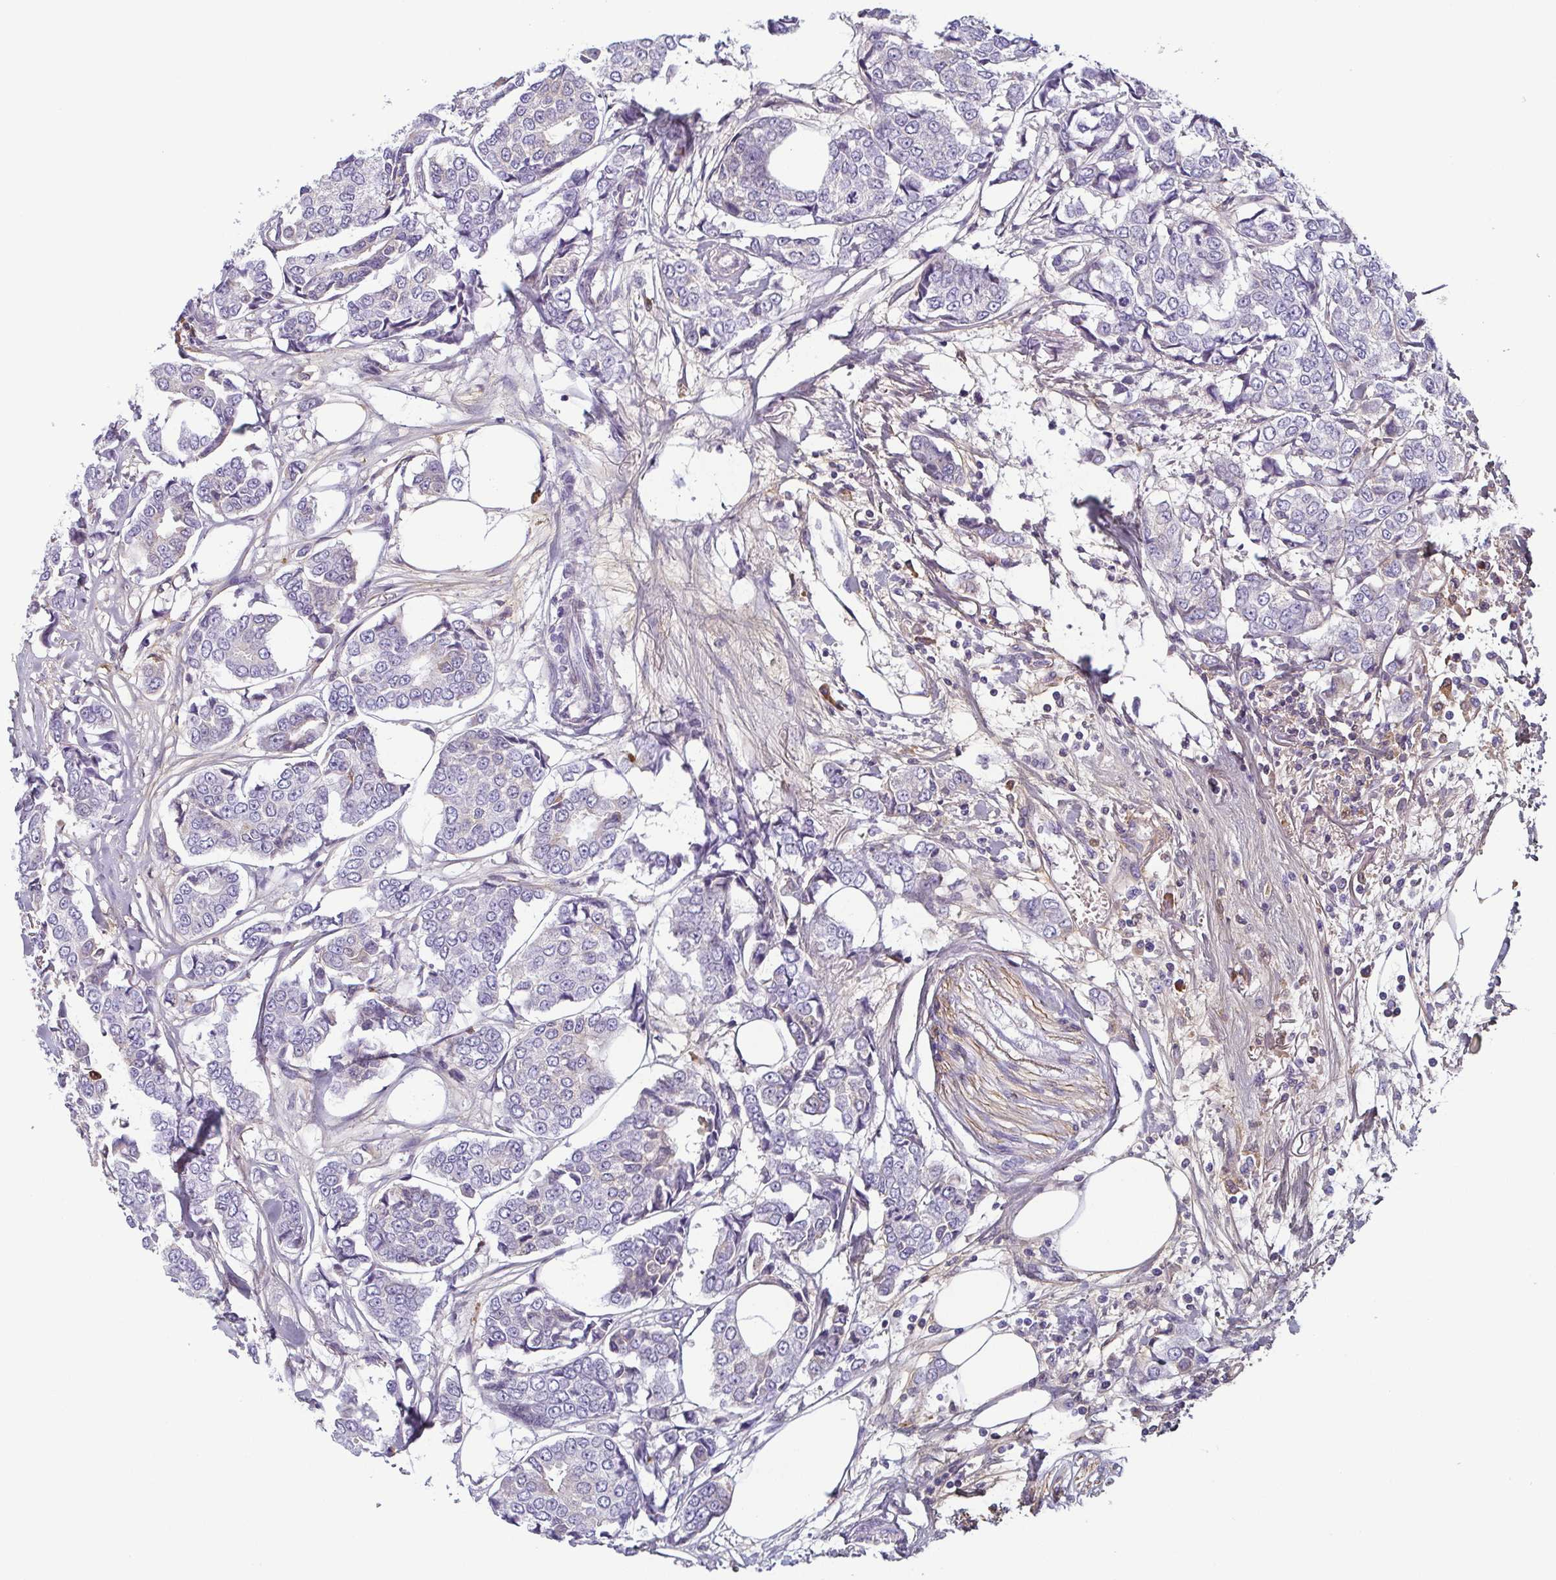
{"staining": {"intensity": "negative", "quantity": "none", "location": "none"}, "tissue": "breast cancer", "cell_type": "Tumor cells", "image_type": "cancer", "snomed": [{"axis": "morphology", "description": "Duct carcinoma"}, {"axis": "topography", "description": "Breast"}], "caption": "Immunohistochemistry (IHC) of breast cancer reveals no staining in tumor cells. (DAB (3,3'-diaminobenzidine) immunohistochemistry visualized using brightfield microscopy, high magnification).", "gene": "ECM1", "patient": {"sex": "female", "age": 94}}